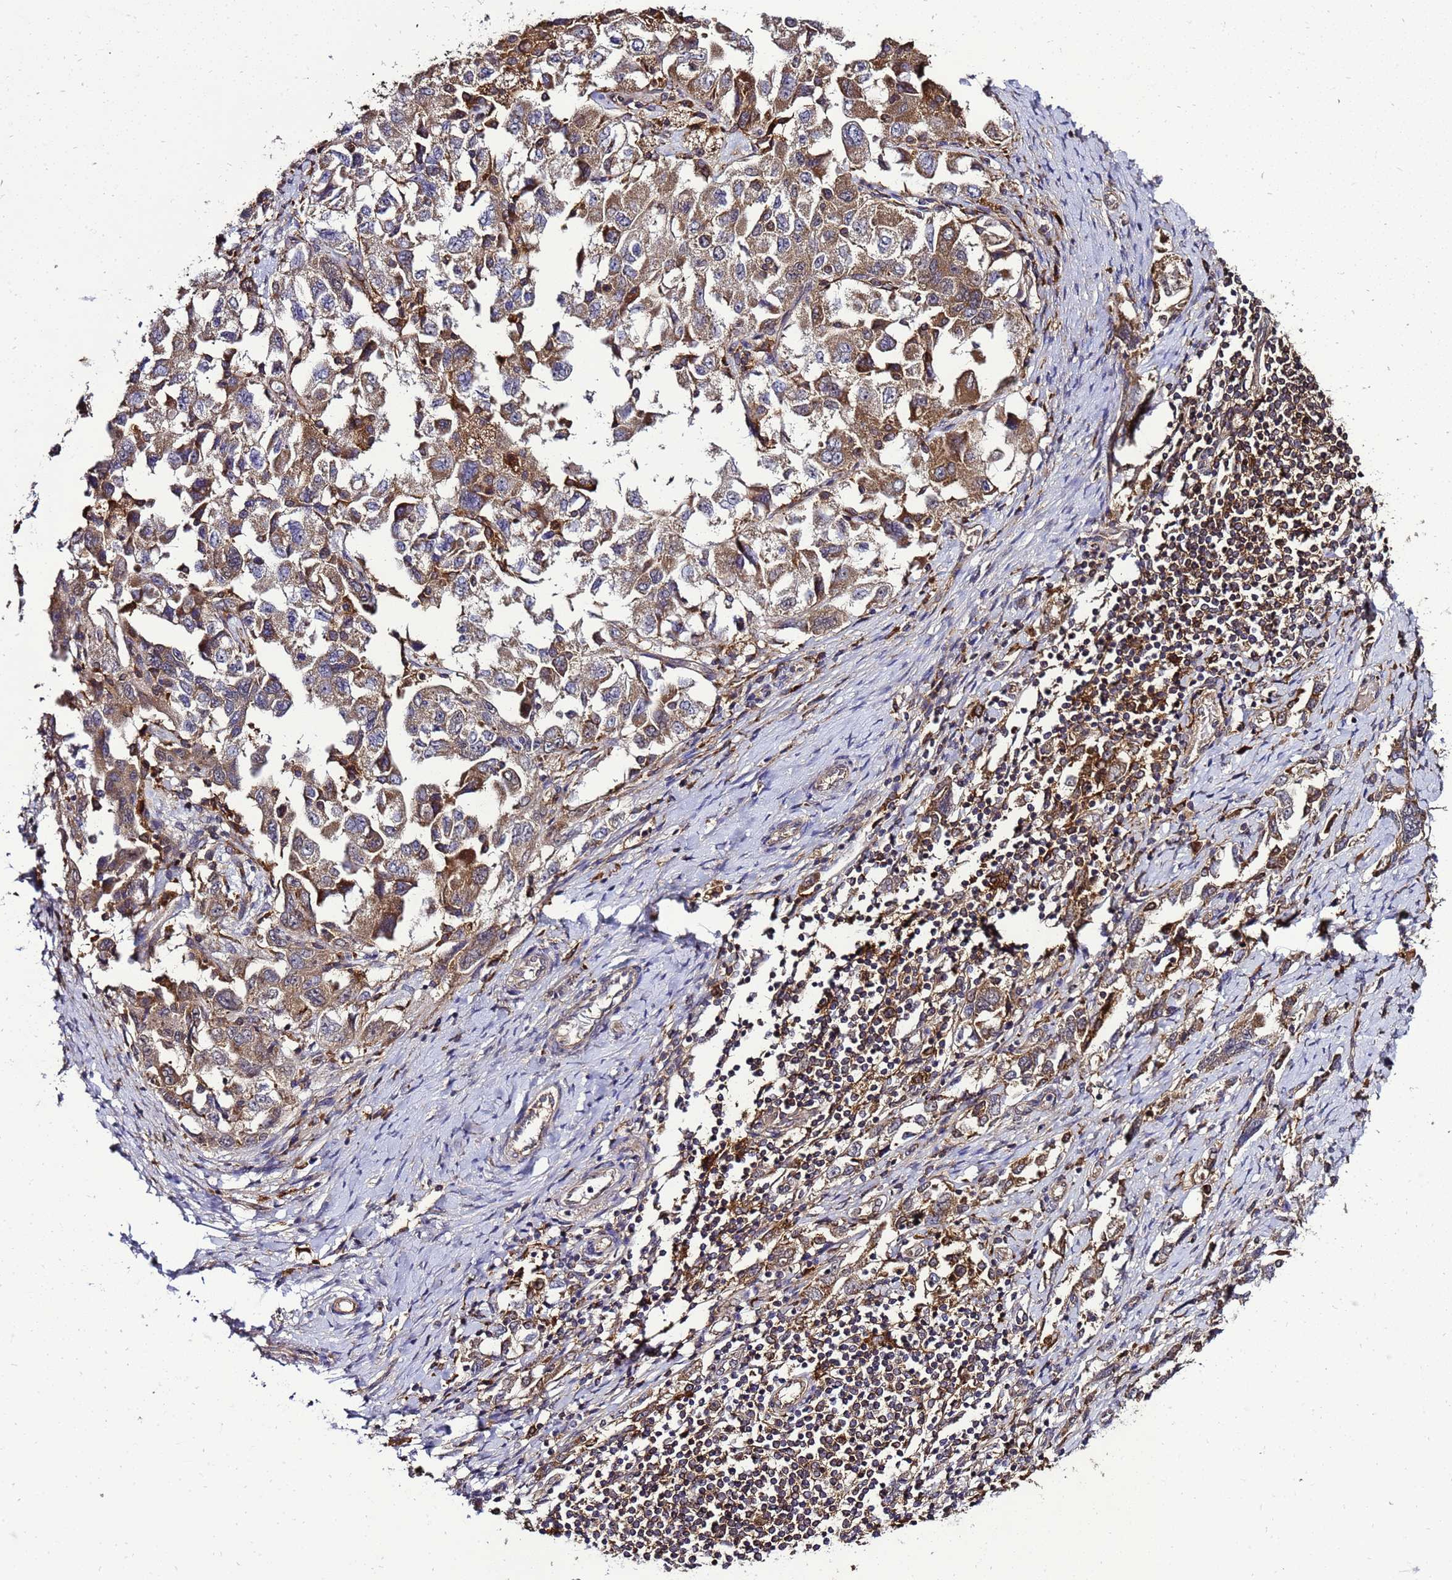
{"staining": {"intensity": "moderate", "quantity": "25%-75%", "location": "cytoplasmic/membranous"}, "tissue": "ovarian cancer", "cell_type": "Tumor cells", "image_type": "cancer", "snomed": [{"axis": "morphology", "description": "Carcinoma, NOS"}, {"axis": "morphology", "description": "Cystadenocarcinoma, serous, NOS"}, {"axis": "topography", "description": "Ovary"}], "caption": "Tumor cells display medium levels of moderate cytoplasmic/membranous expression in about 25%-75% of cells in ovarian cancer.", "gene": "TRABD", "patient": {"sex": "female", "age": 69}}